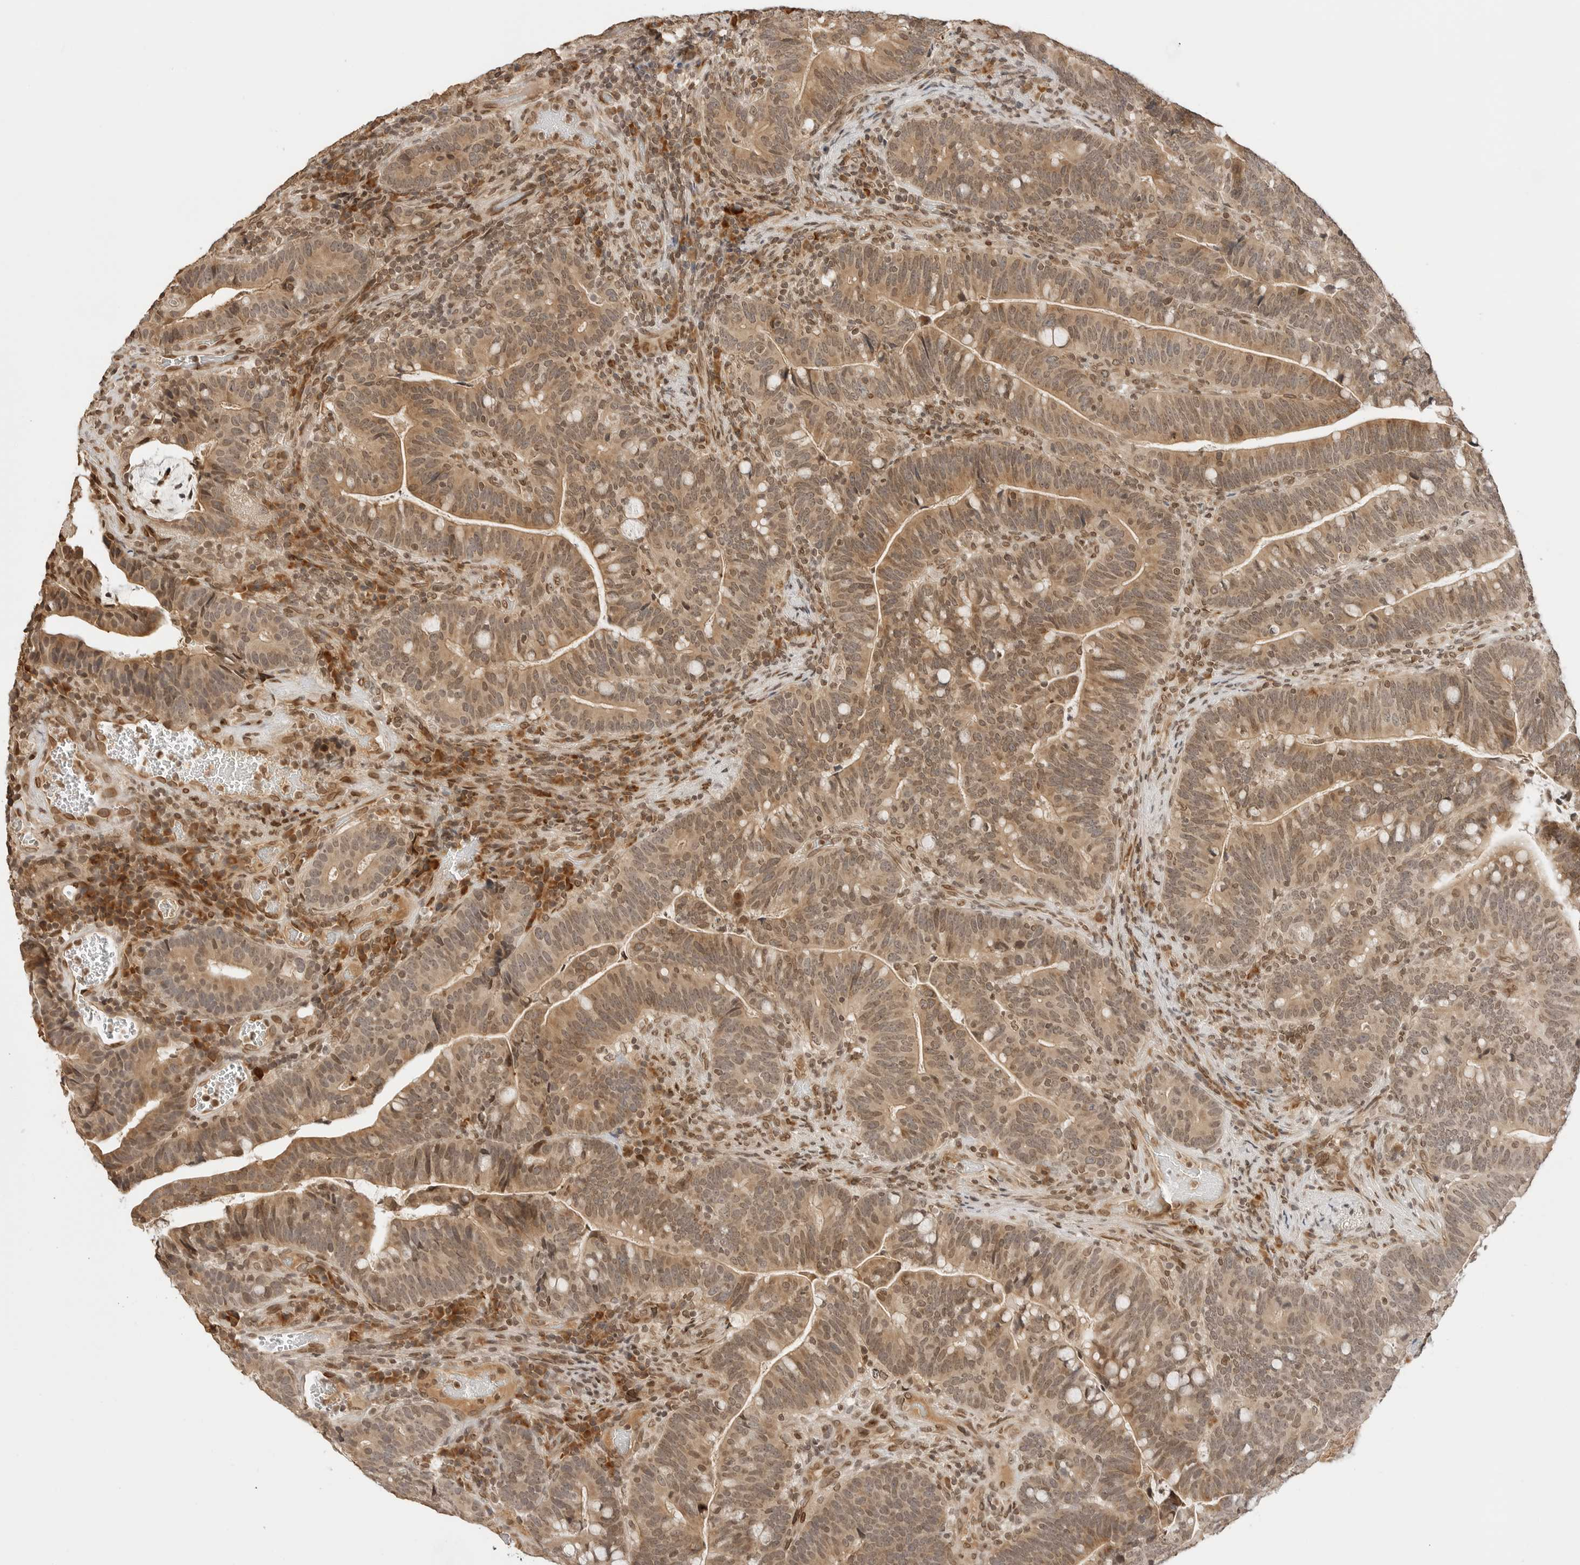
{"staining": {"intensity": "moderate", "quantity": ">75%", "location": "cytoplasmic/membranous,nuclear"}, "tissue": "colorectal cancer", "cell_type": "Tumor cells", "image_type": "cancer", "snomed": [{"axis": "morphology", "description": "Adenocarcinoma, NOS"}, {"axis": "topography", "description": "Colon"}], "caption": "About >75% of tumor cells in human adenocarcinoma (colorectal) reveal moderate cytoplasmic/membranous and nuclear protein positivity as visualized by brown immunohistochemical staining.", "gene": "POLH", "patient": {"sex": "female", "age": 66}}